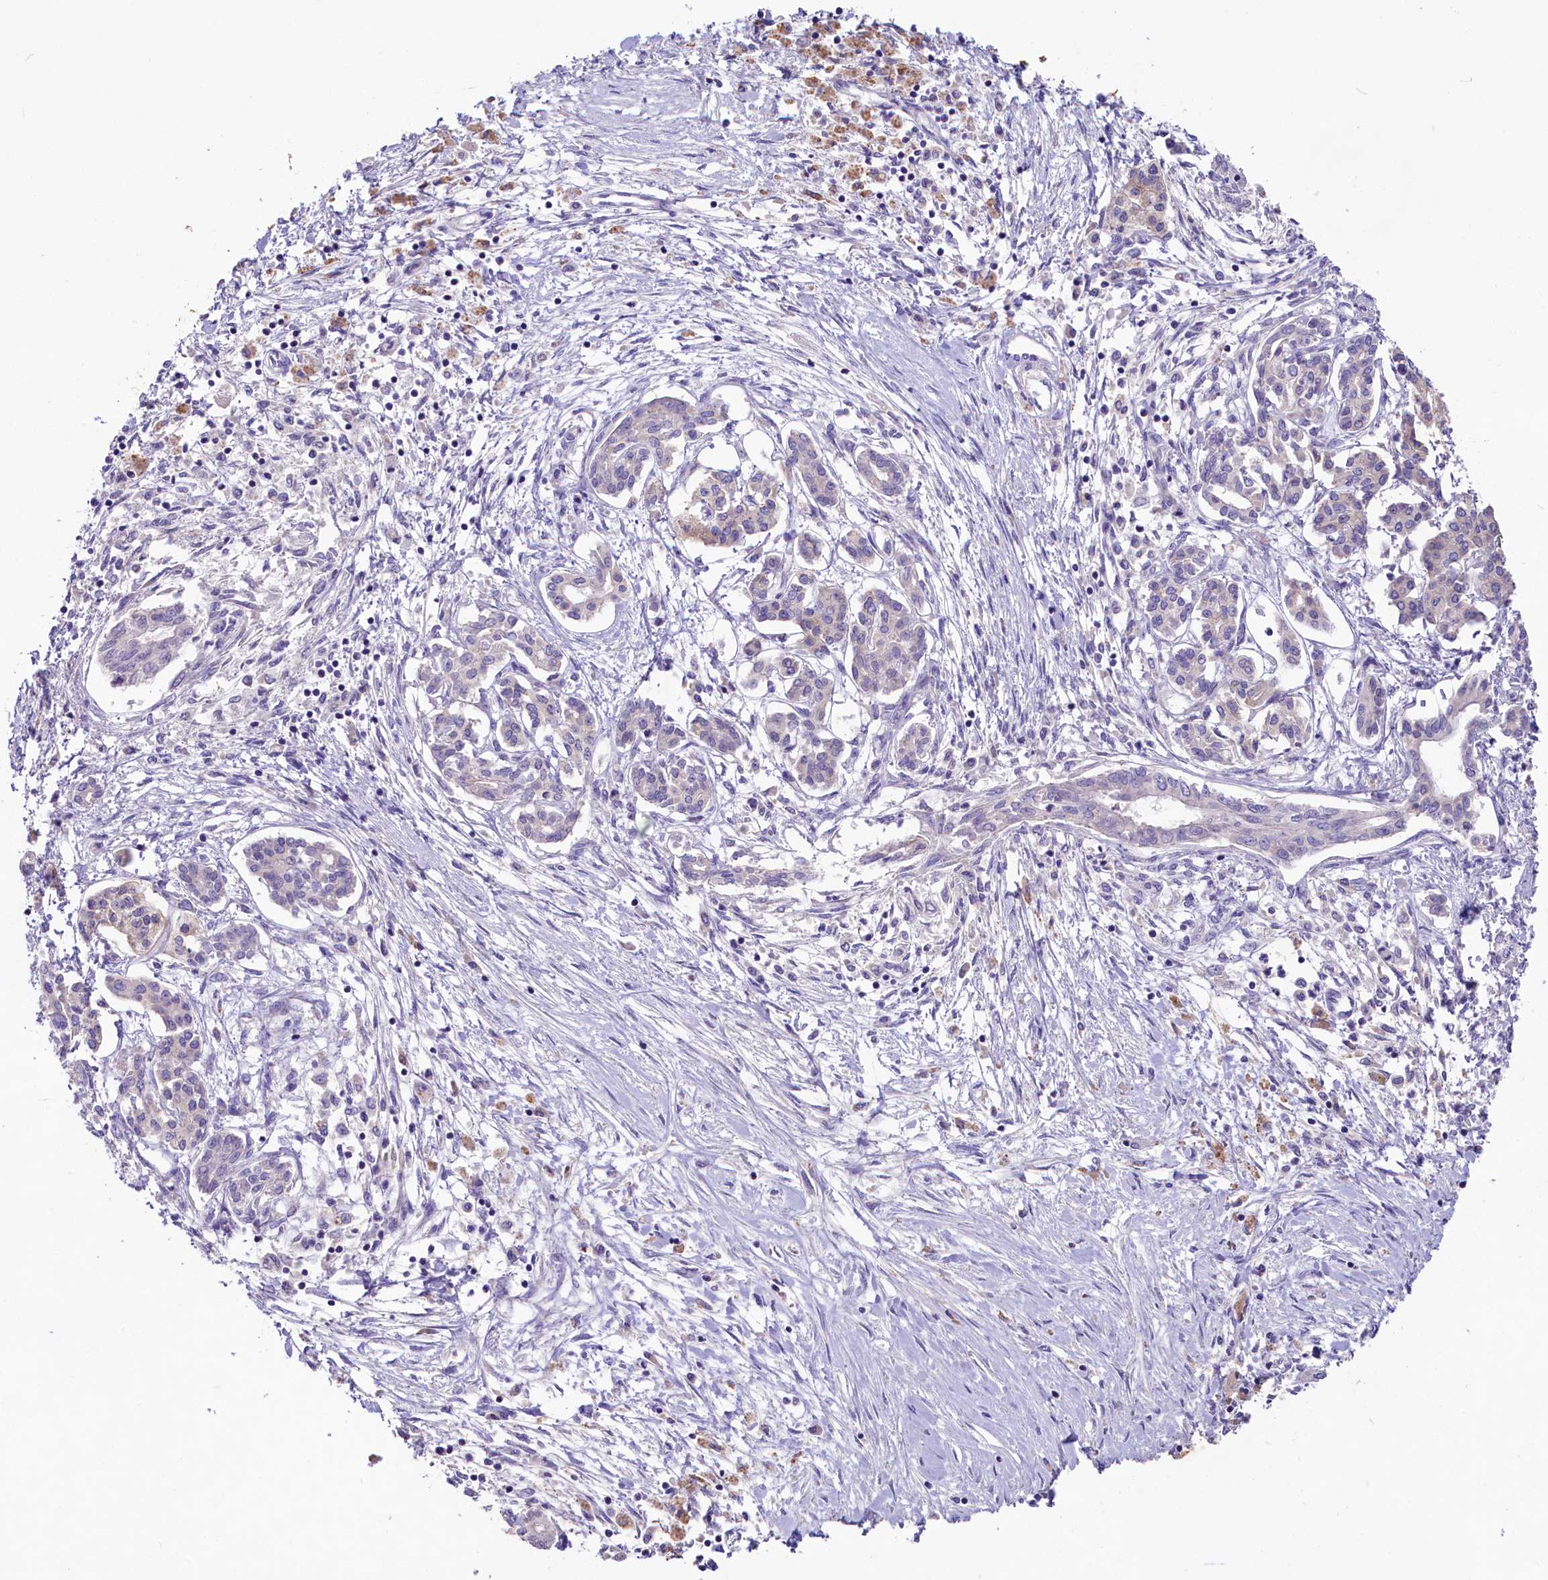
{"staining": {"intensity": "negative", "quantity": "none", "location": "none"}, "tissue": "pancreatic cancer", "cell_type": "Tumor cells", "image_type": "cancer", "snomed": [{"axis": "morphology", "description": "Adenocarcinoma, NOS"}, {"axis": "topography", "description": "Pancreas"}], "caption": "IHC histopathology image of neoplastic tissue: human pancreatic cancer stained with DAB (3,3'-diaminobenzidine) displays no significant protein expression in tumor cells. (IHC, brightfield microscopy, high magnification).", "gene": "CD99L2", "patient": {"sex": "female", "age": 50}}